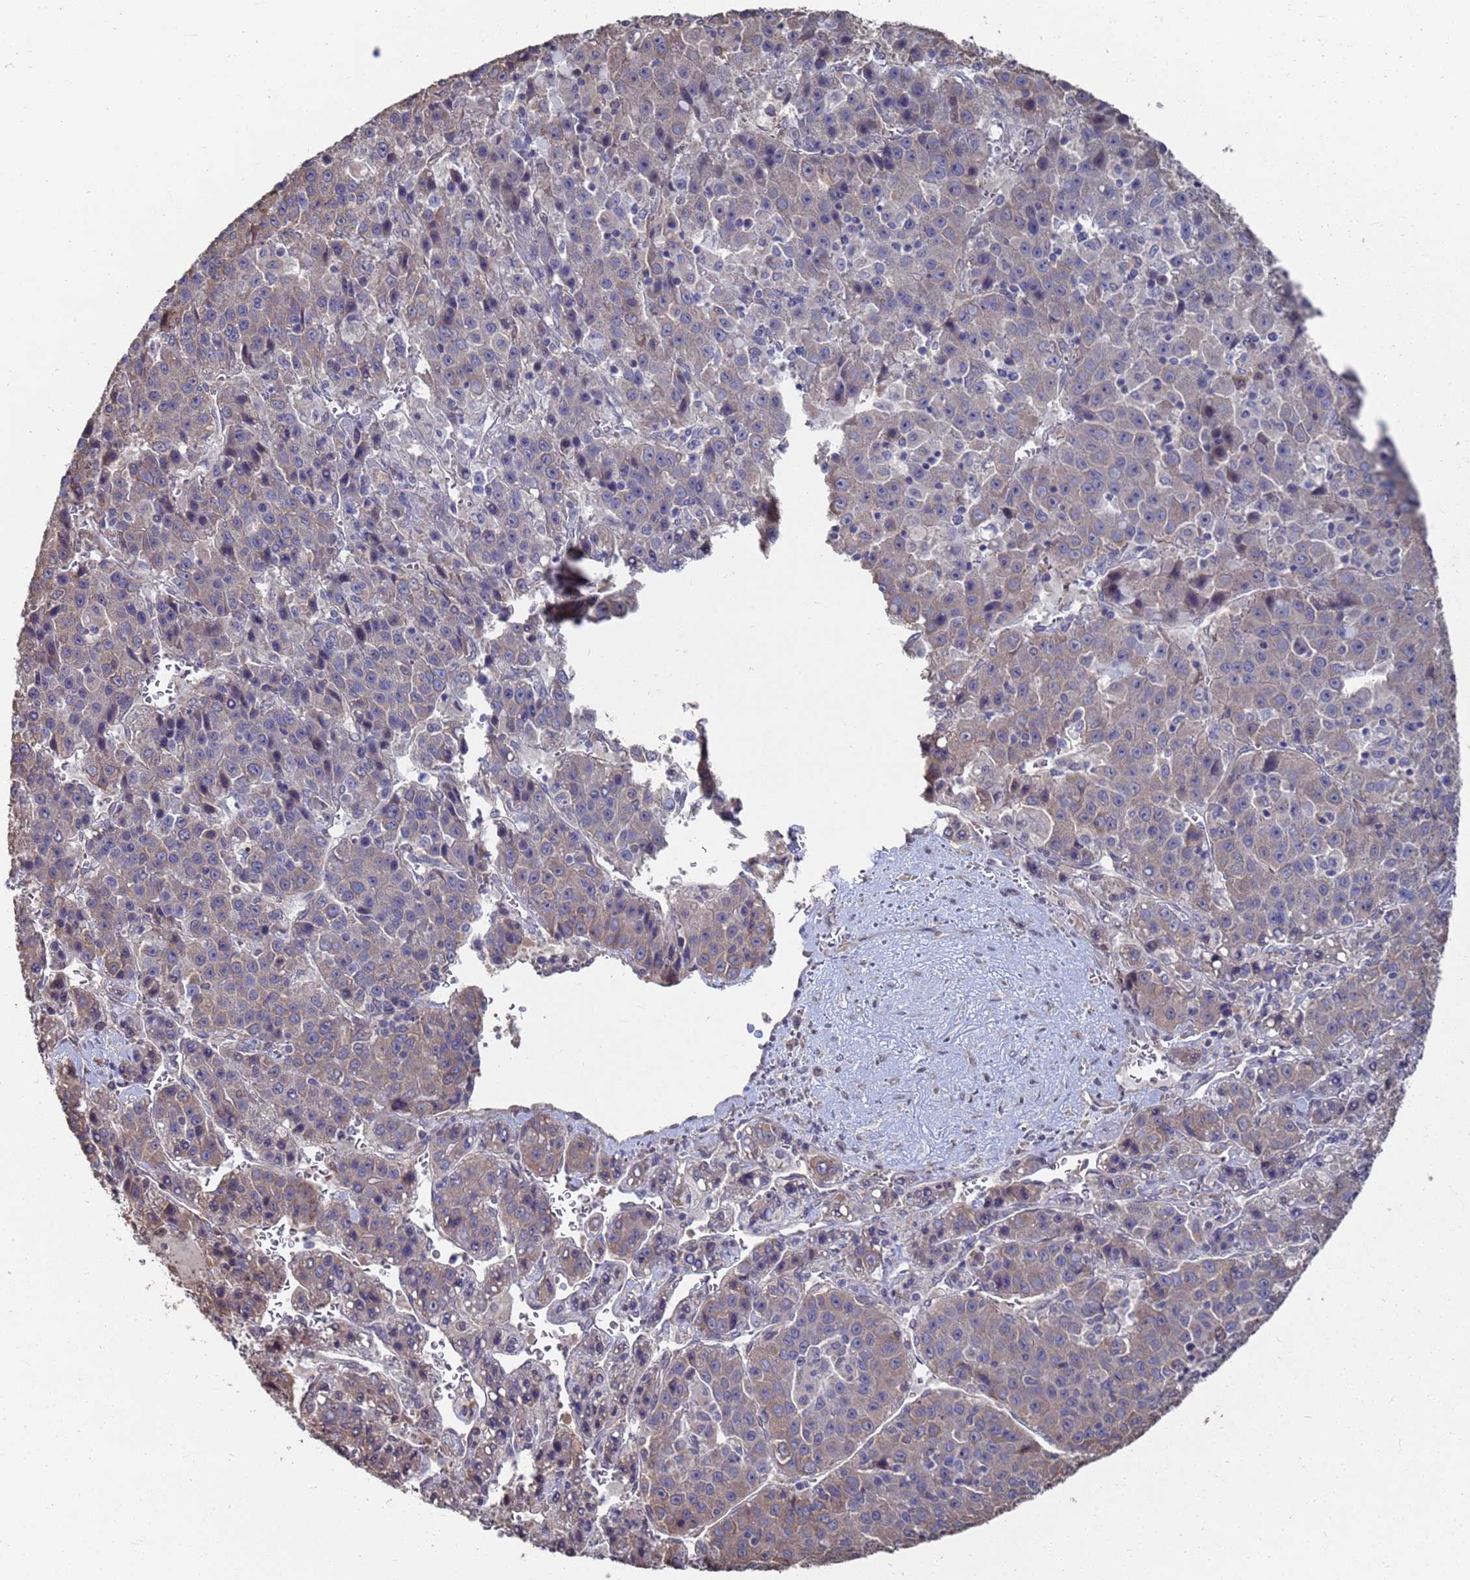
{"staining": {"intensity": "weak", "quantity": "25%-75%", "location": "cytoplasmic/membranous"}, "tissue": "liver cancer", "cell_type": "Tumor cells", "image_type": "cancer", "snomed": [{"axis": "morphology", "description": "Carcinoma, Hepatocellular, NOS"}, {"axis": "topography", "description": "Liver"}], "caption": "High-power microscopy captured an IHC histopathology image of liver cancer, revealing weak cytoplasmic/membranous expression in about 25%-75% of tumor cells.", "gene": "CFAP119", "patient": {"sex": "female", "age": 53}}